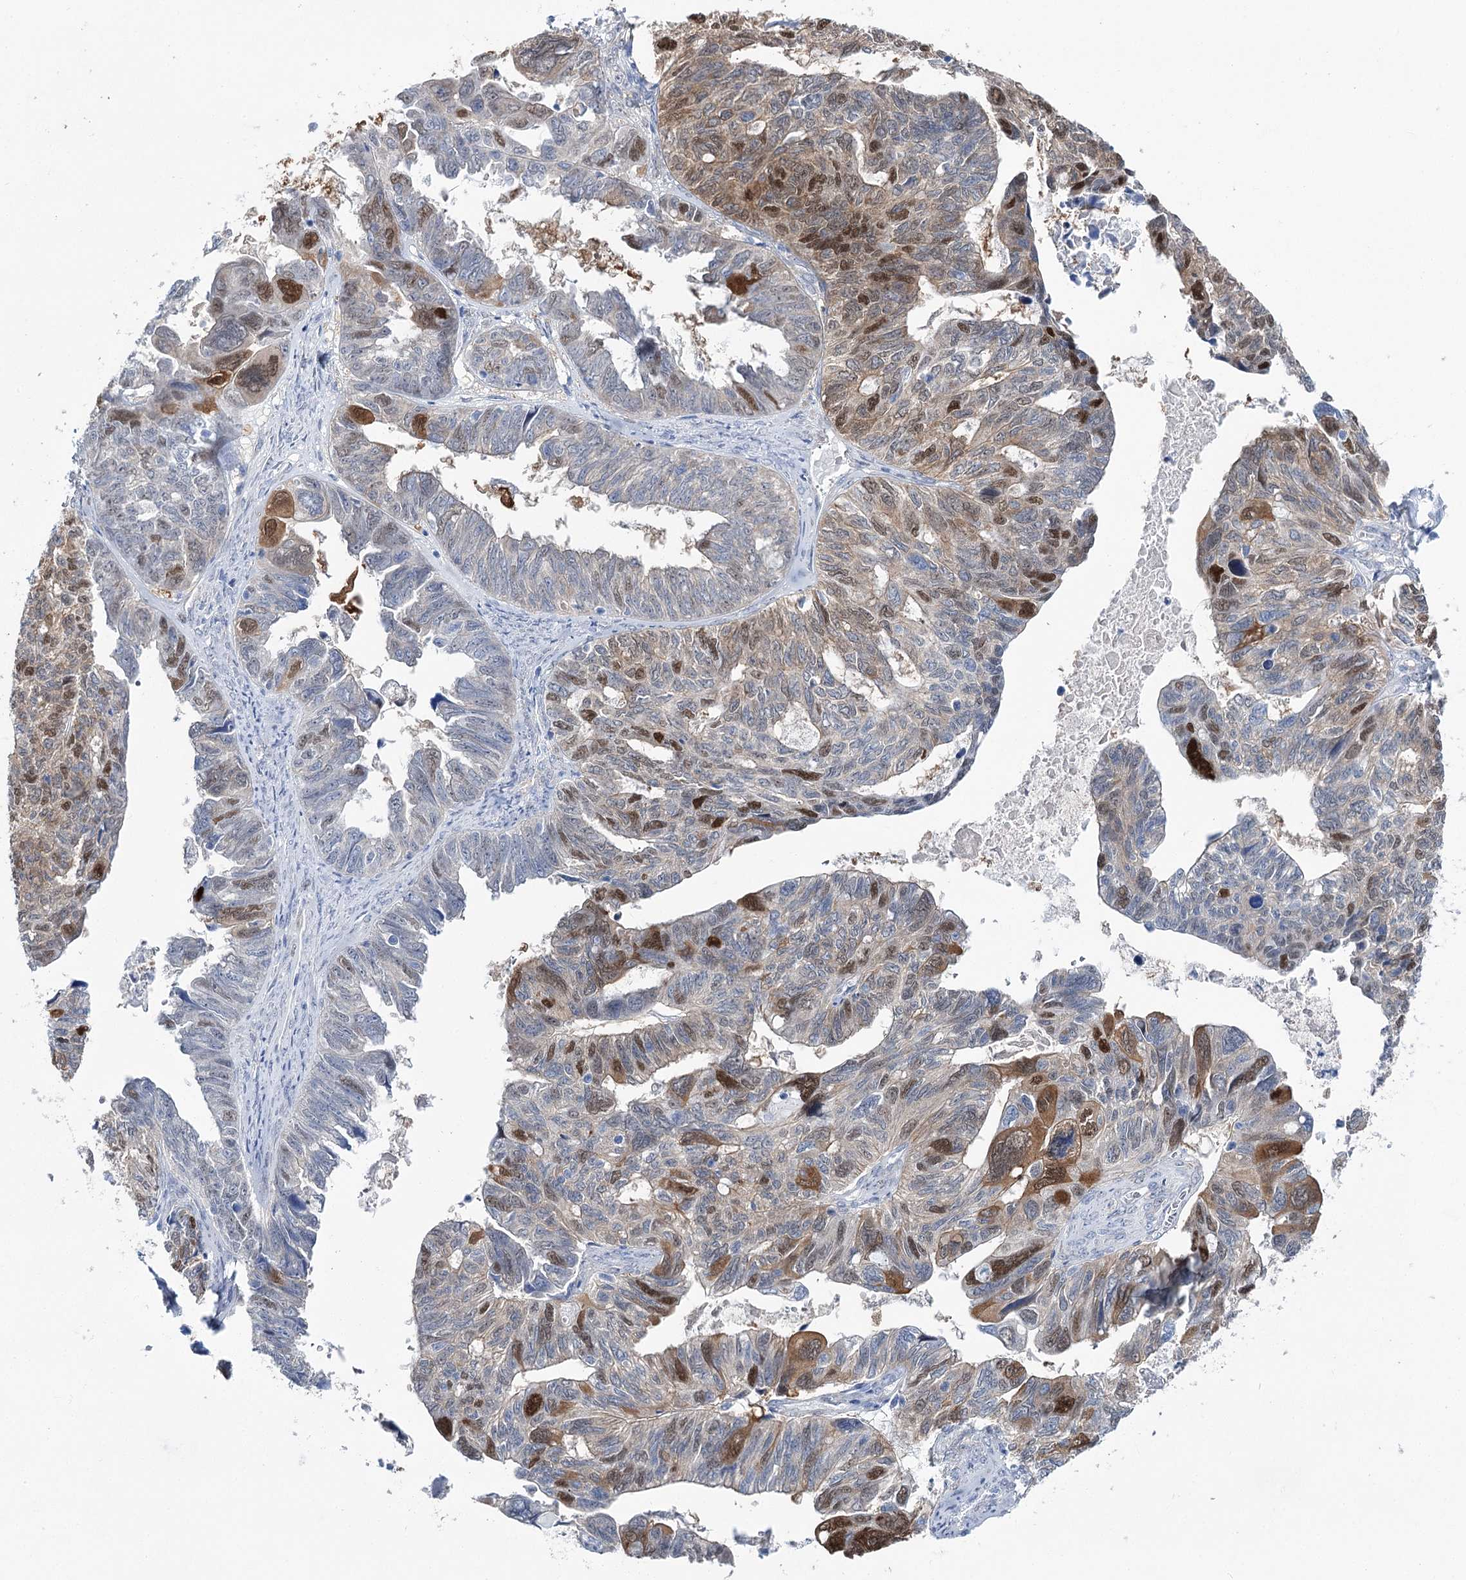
{"staining": {"intensity": "moderate", "quantity": "<25%", "location": "cytoplasmic/membranous,nuclear"}, "tissue": "ovarian cancer", "cell_type": "Tumor cells", "image_type": "cancer", "snomed": [{"axis": "morphology", "description": "Cystadenocarcinoma, serous, NOS"}, {"axis": "topography", "description": "Ovary"}], "caption": "Ovarian cancer (serous cystadenocarcinoma) tissue exhibits moderate cytoplasmic/membranous and nuclear expression in about <25% of tumor cells", "gene": "UGDH", "patient": {"sex": "female", "age": 79}}